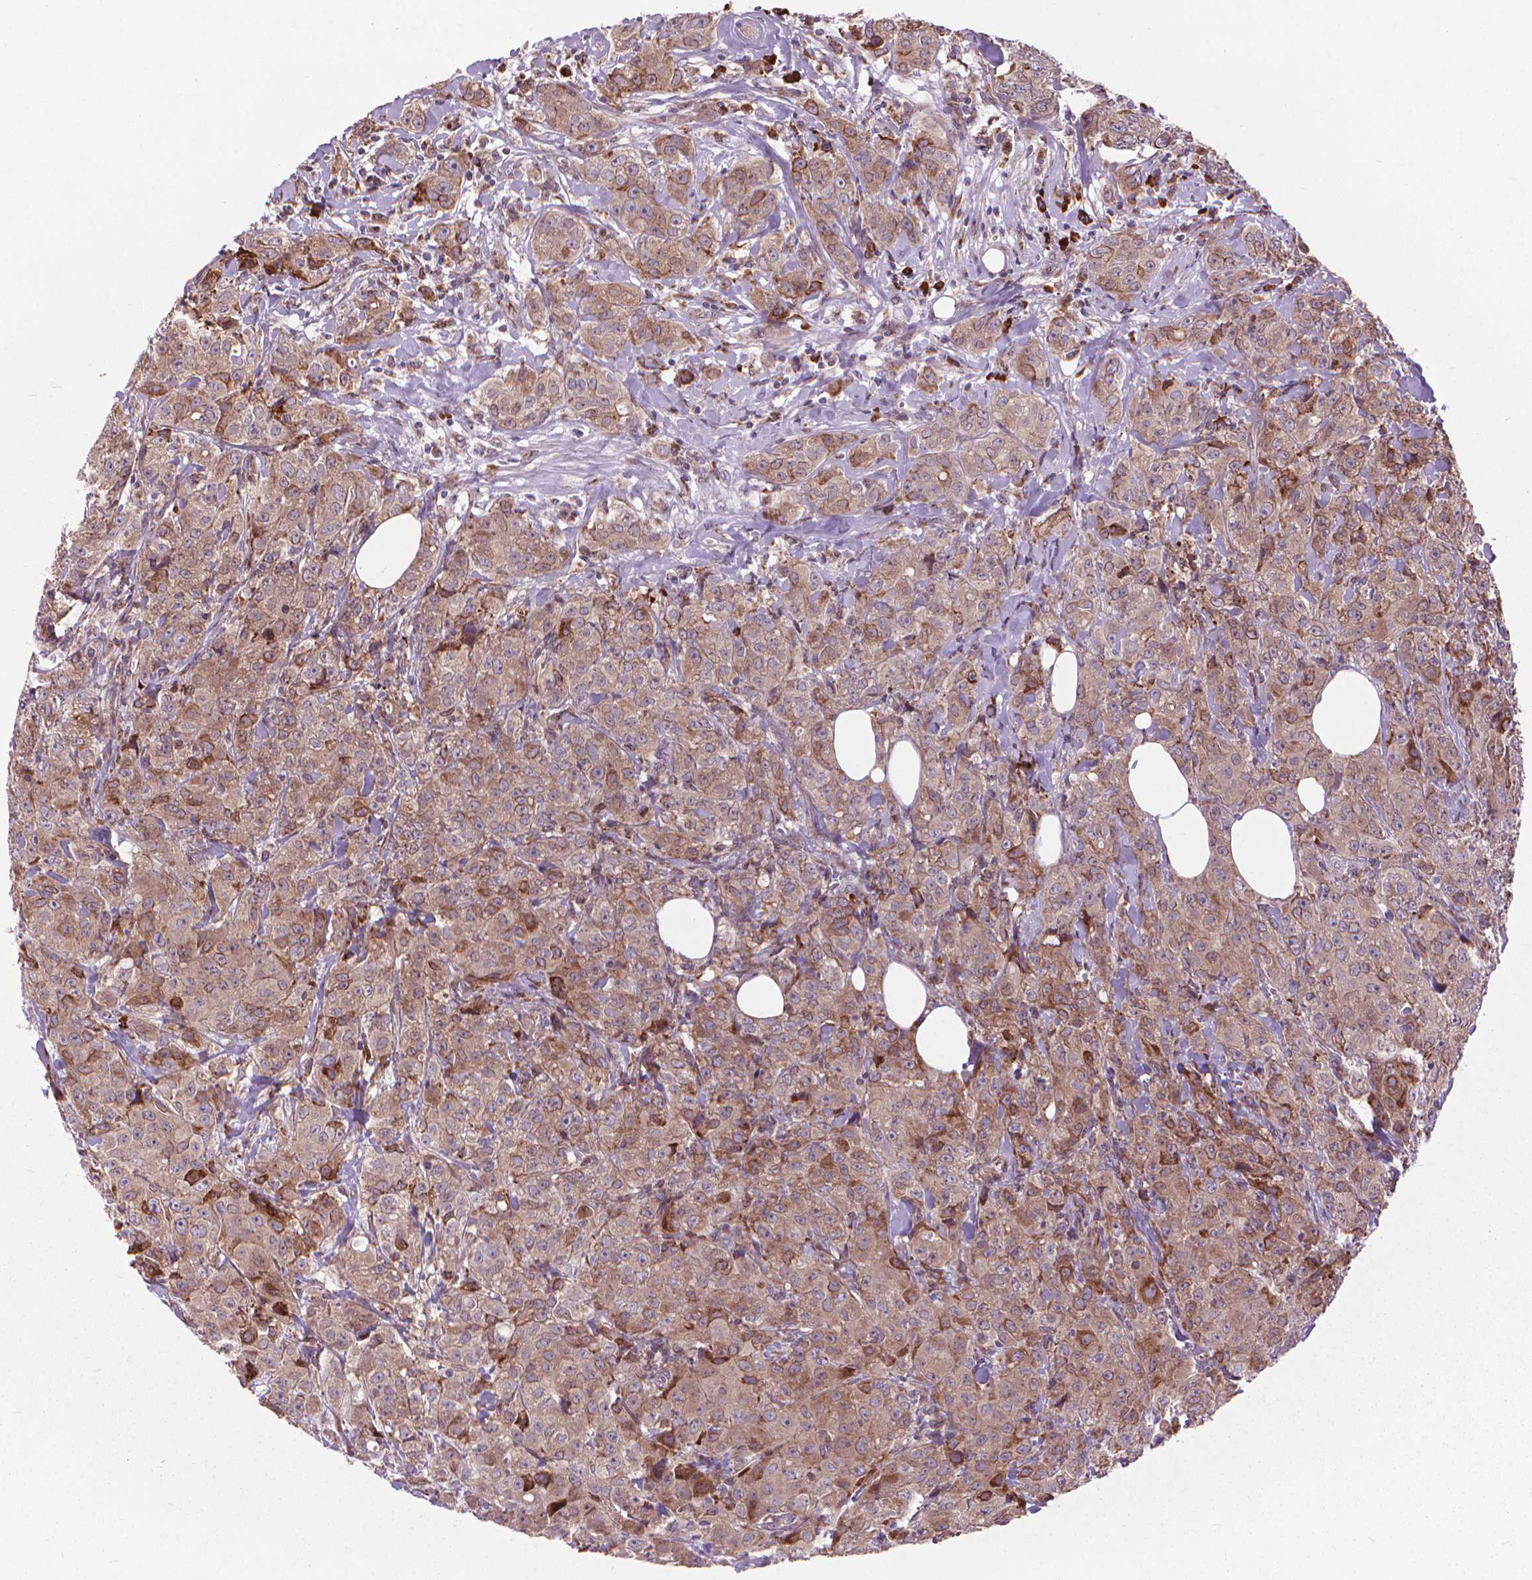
{"staining": {"intensity": "weak", "quantity": ">75%", "location": "cytoplasmic/membranous"}, "tissue": "breast cancer", "cell_type": "Tumor cells", "image_type": "cancer", "snomed": [{"axis": "morphology", "description": "Duct carcinoma"}, {"axis": "topography", "description": "Breast"}], "caption": "Immunohistochemical staining of intraductal carcinoma (breast) exhibits low levels of weak cytoplasmic/membranous expression in approximately >75% of tumor cells.", "gene": "MYH14", "patient": {"sex": "female", "age": 43}}